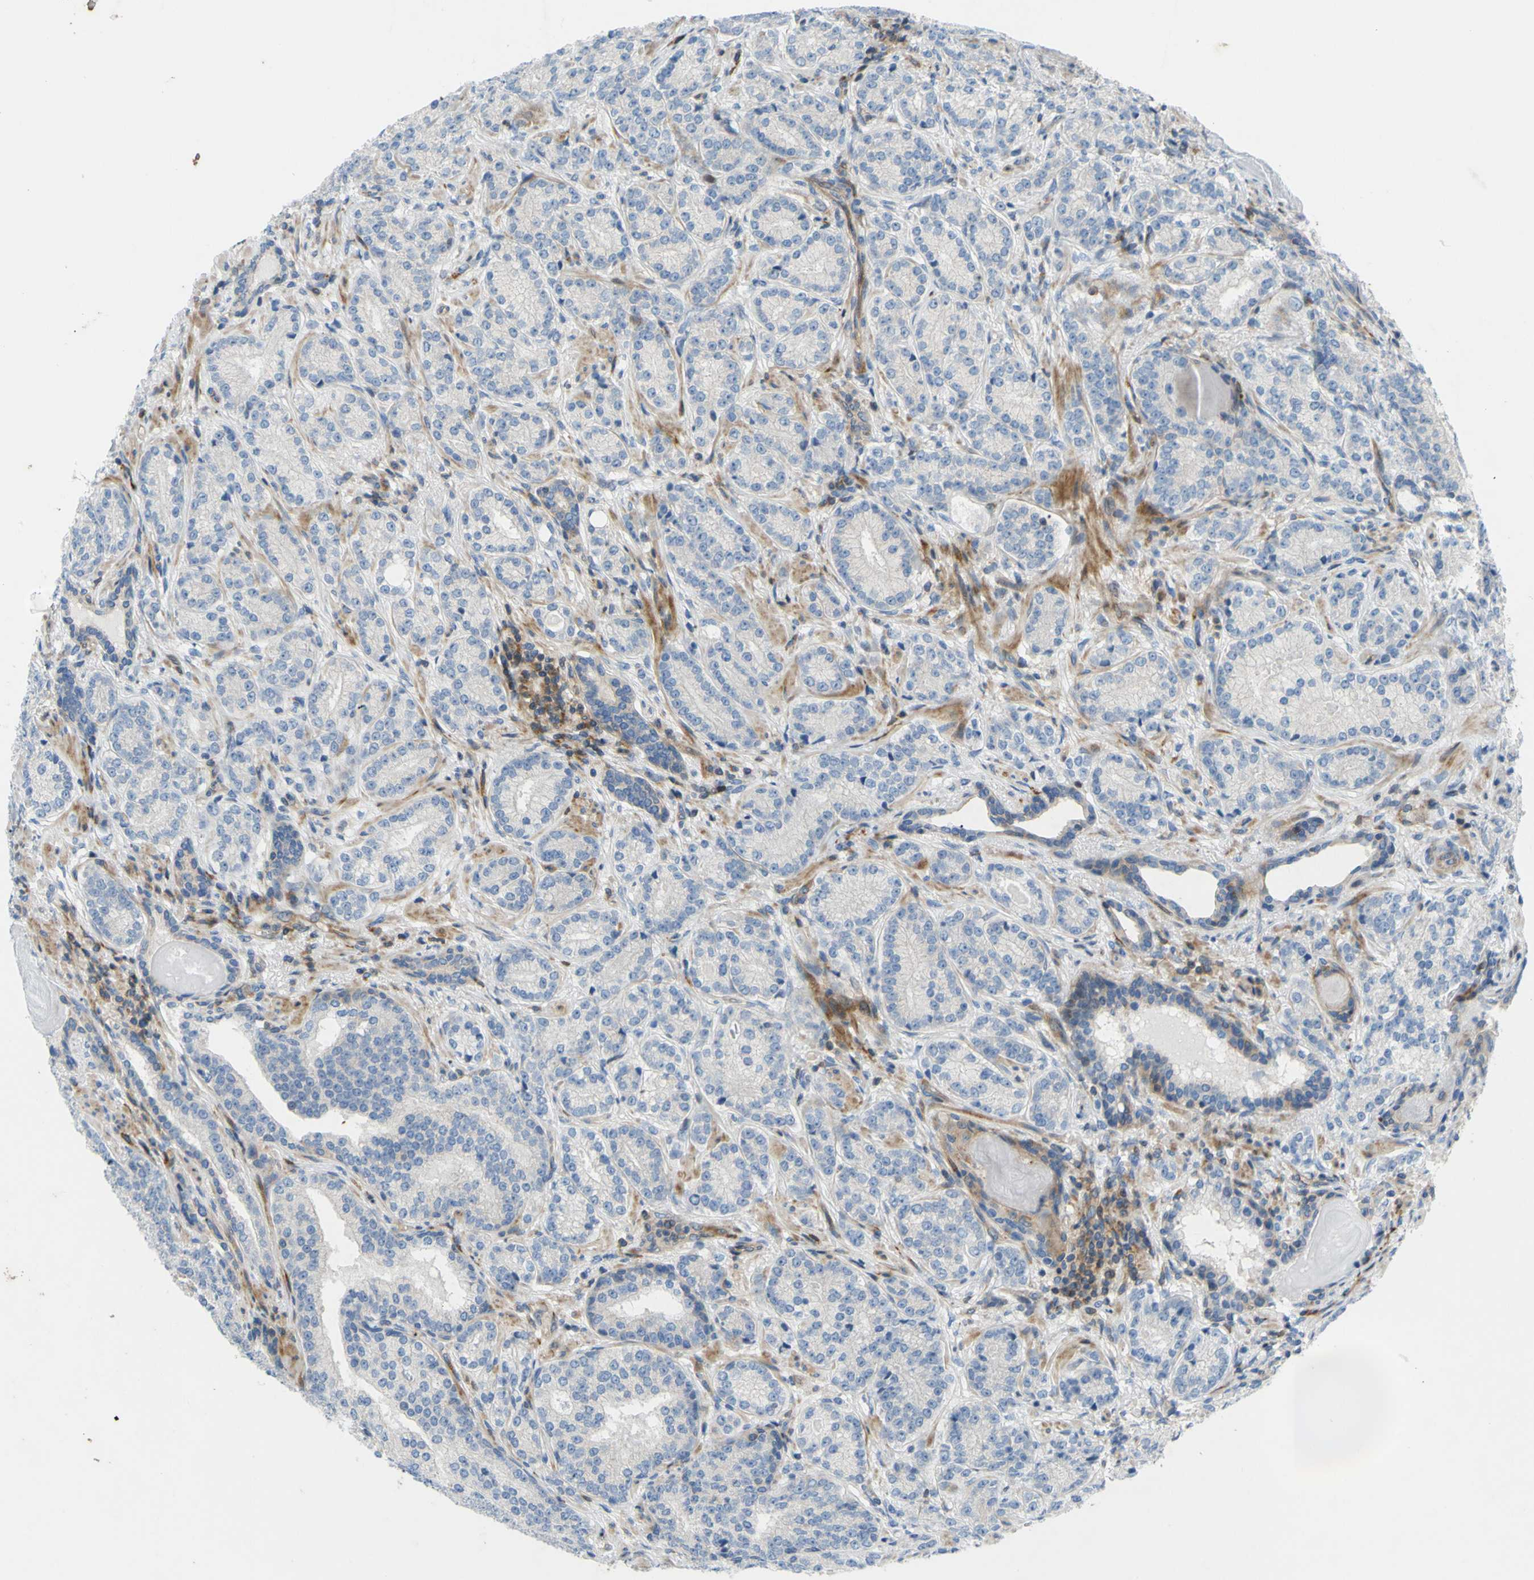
{"staining": {"intensity": "negative", "quantity": "none", "location": "none"}, "tissue": "prostate cancer", "cell_type": "Tumor cells", "image_type": "cancer", "snomed": [{"axis": "morphology", "description": "Adenocarcinoma, High grade"}, {"axis": "topography", "description": "Prostate"}], "caption": "This is a photomicrograph of immunohistochemistry staining of prostate high-grade adenocarcinoma, which shows no positivity in tumor cells.", "gene": "PAK2", "patient": {"sex": "male", "age": 61}}